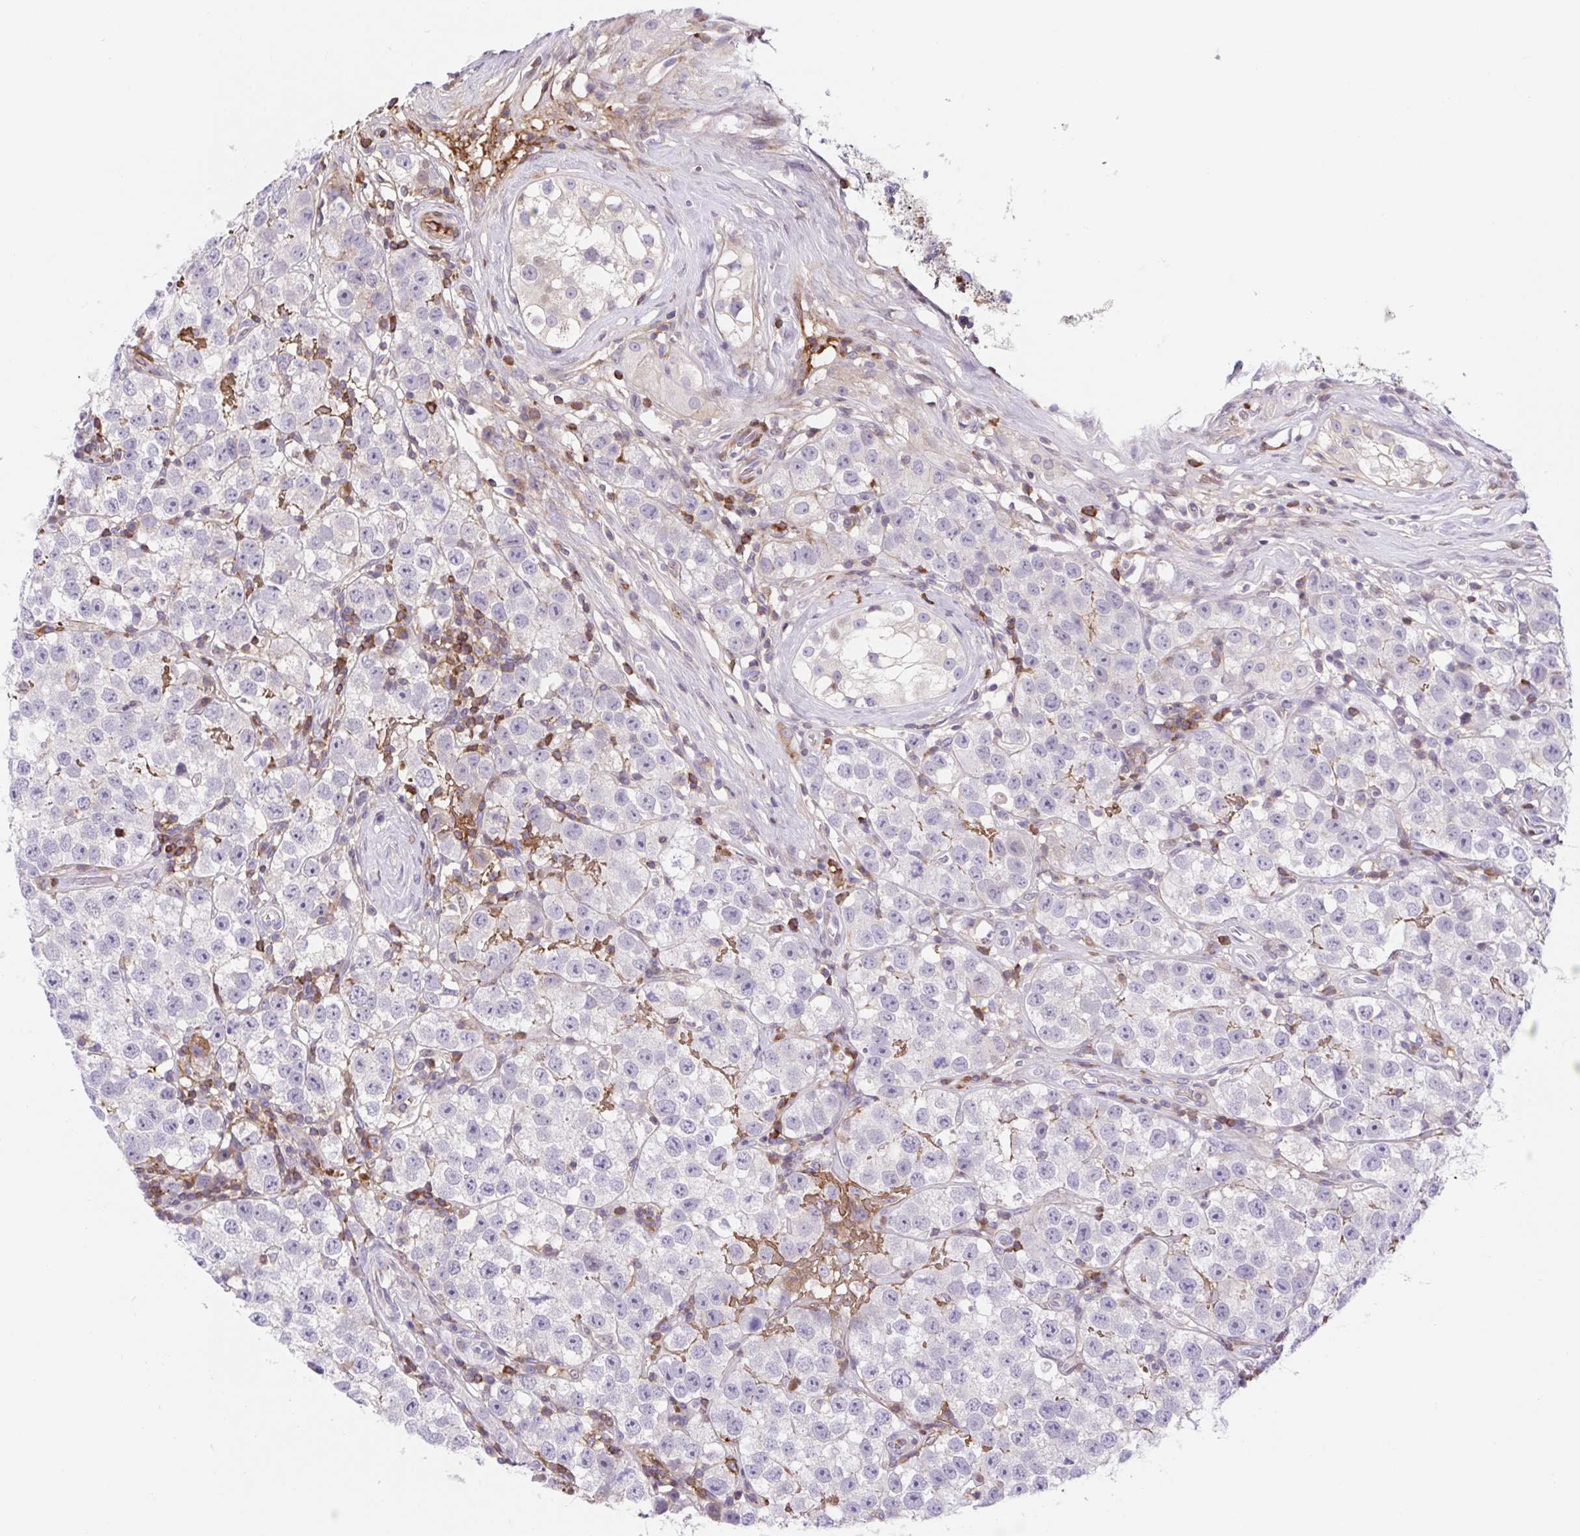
{"staining": {"intensity": "negative", "quantity": "none", "location": "none"}, "tissue": "testis cancer", "cell_type": "Tumor cells", "image_type": "cancer", "snomed": [{"axis": "morphology", "description": "Seminoma, NOS"}, {"axis": "topography", "description": "Testis"}], "caption": "Immunohistochemistry (IHC) photomicrograph of seminoma (testis) stained for a protein (brown), which demonstrates no positivity in tumor cells.", "gene": "TPRG1", "patient": {"sex": "male", "age": 34}}